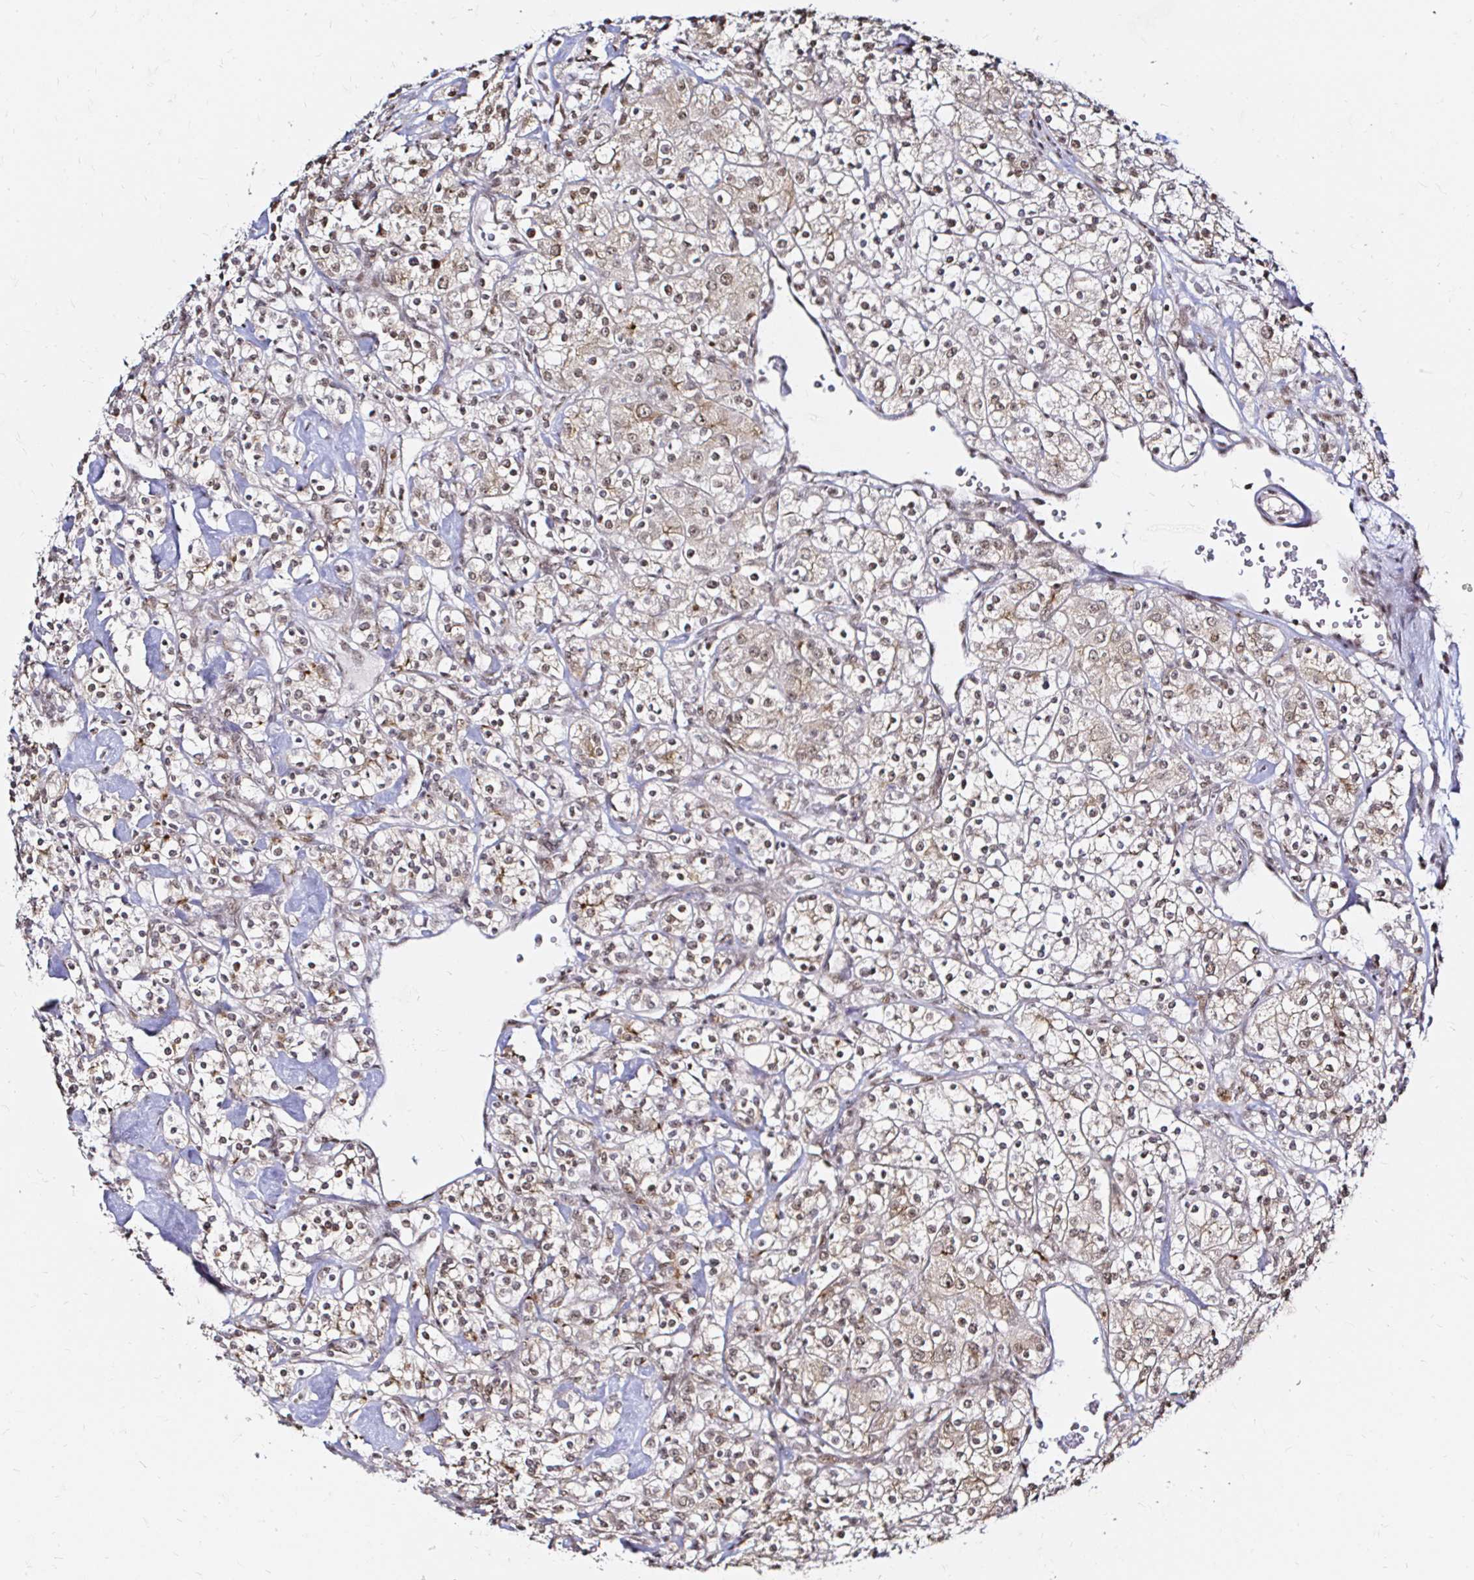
{"staining": {"intensity": "weak", "quantity": "<25%", "location": "cytoplasmic/membranous,nuclear"}, "tissue": "renal cancer", "cell_type": "Tumor cells", "image_type": "cancer", "snomed": [{"axis": "morphology", "description": "Adenocarcinoma, NOS"}, {"axis": "topography", "description": "Kidney"}], "caption": "DAB immunohistochemical staining of human renal adenocarcinoma shows no significant staining in tumor cells.", "gene": "SNRPC", "patient": {"sex": "male", "age": 77}}